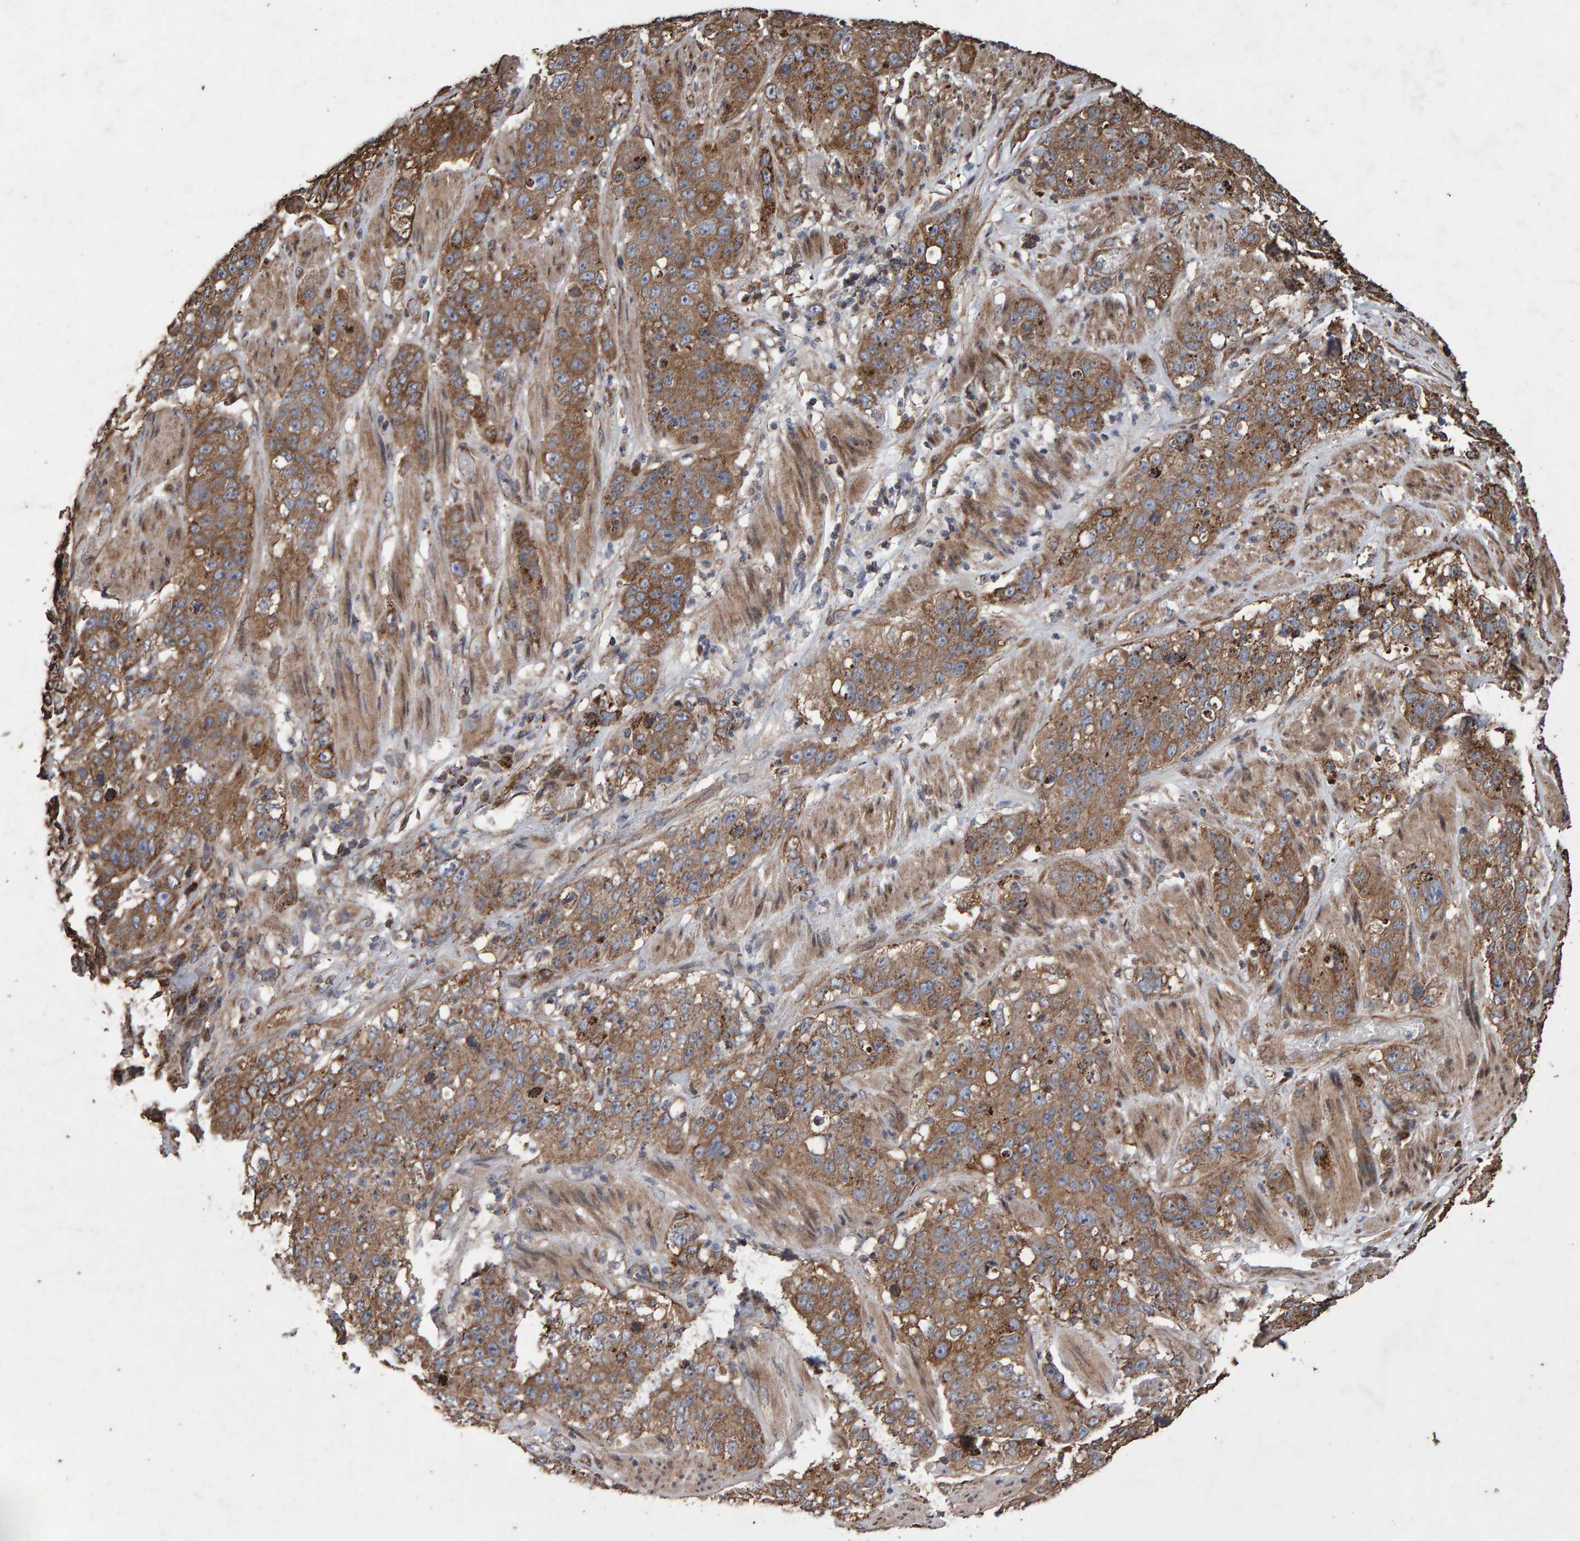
{"staining": {"intensity": "moderate", "quantity": ">75%", "location": "cytoplasmic/membranous"}, "tissue": "stomach cancer", "cell_type": "Tumor cells", "image_type": "cancer", "snomed": [{"axis": "morphology", "description": "Adenocarcinoma, NOS"}, {"axis": "topography", "description": "Stomach"}], "caption": "Protein expression analysis of adenocarcinoma (stomach) shows moderate cytoplasmic/membranous staining in about >75% of tumor cells.", "gene": "OSBP2", "patient": {"sex": "male", "age": 48}}